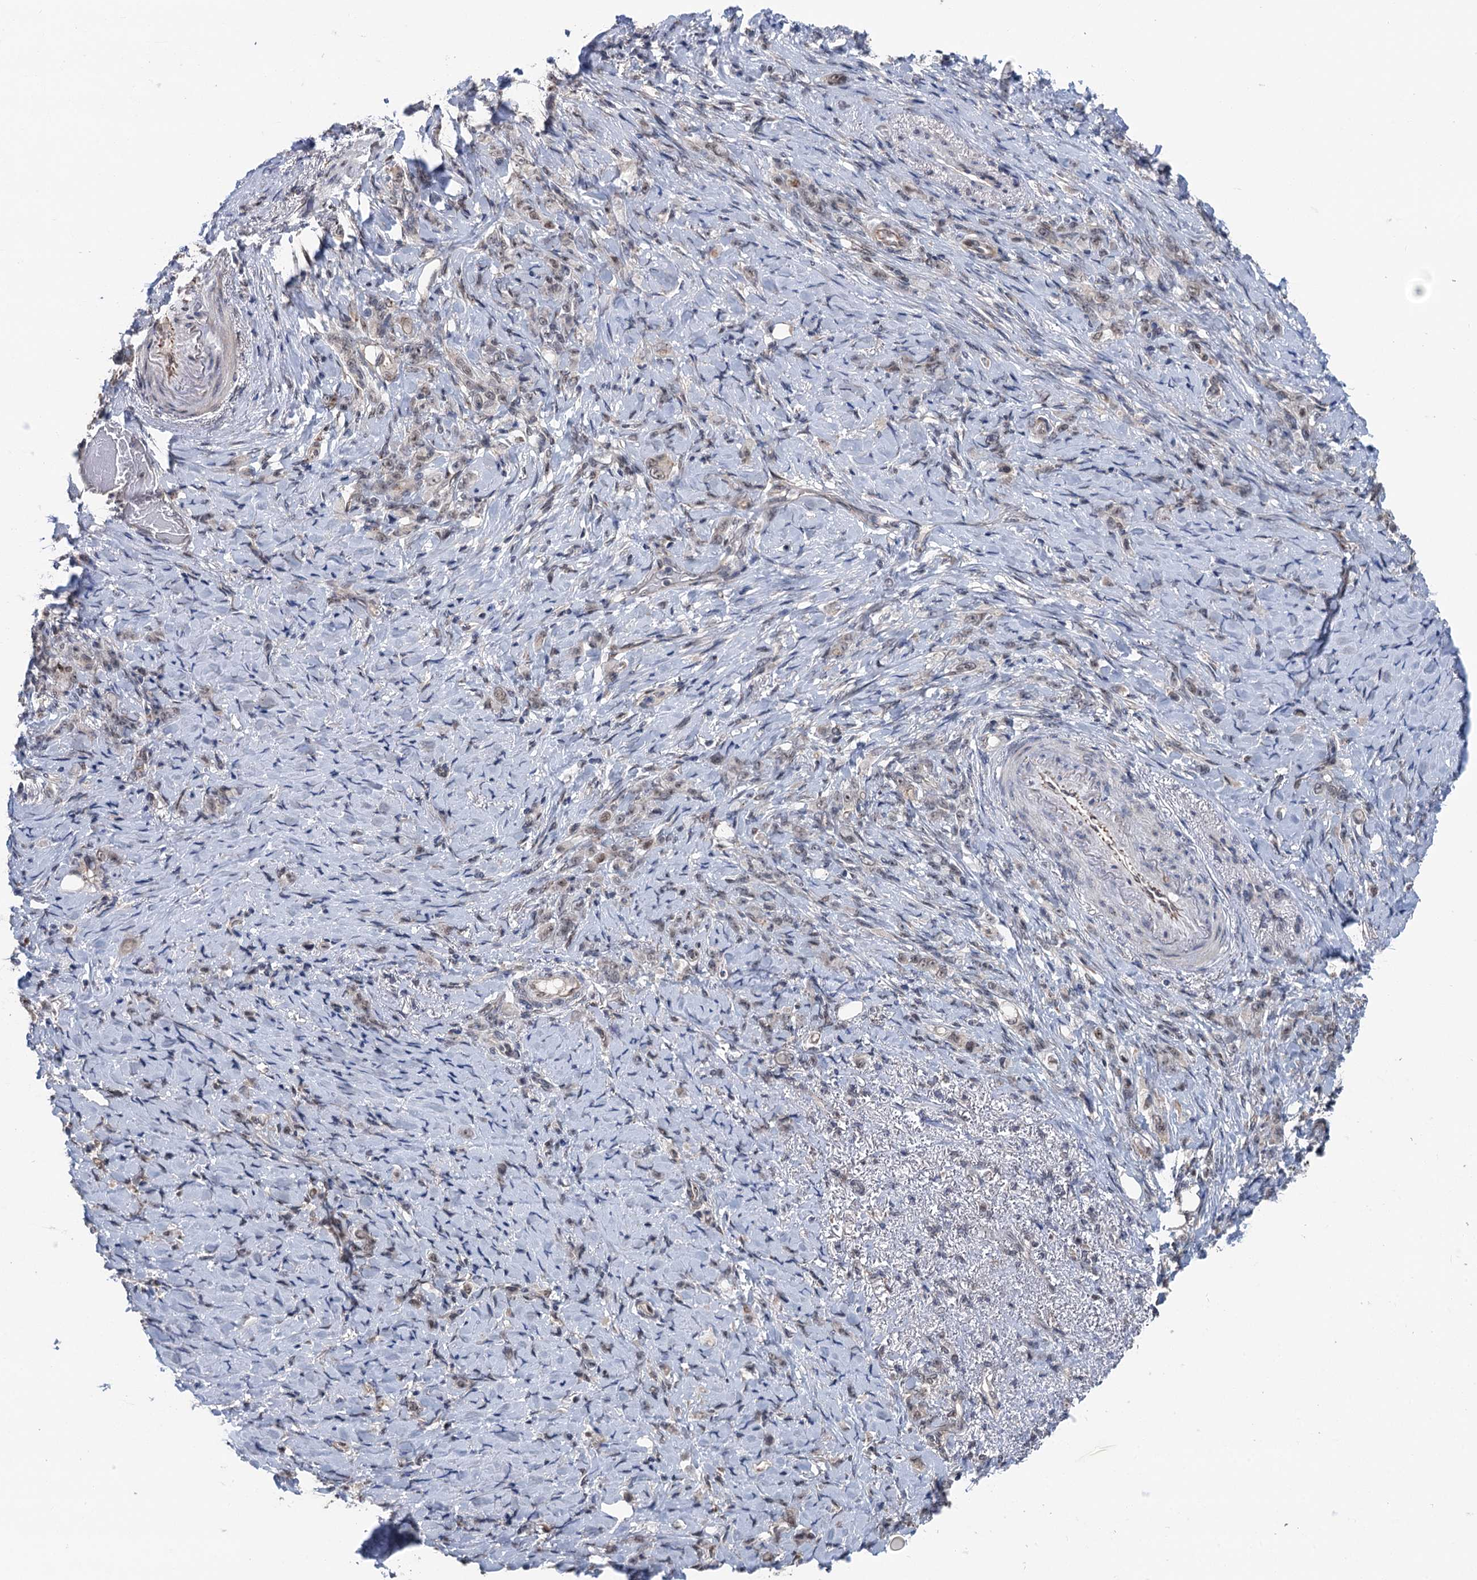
{"staining": {"intensity": "negative", "quantity": "none", "location": "none"}, "tissue": "stomach cancer", "cell_type": "Tumor cells", "image_type": "cancer", "snomed": [{"axis": "morphology", "description": "Adenocarcinoma, NOS"}, {"axis": "topography", "description": "Stomach"}], "caption": "Stomach cancer stained for a protein using immunohistochemistry (IHC) exhibits no staining tumor cells.", "gene": "RASSF4", "patient": {"sex": "female", "age": 79}}